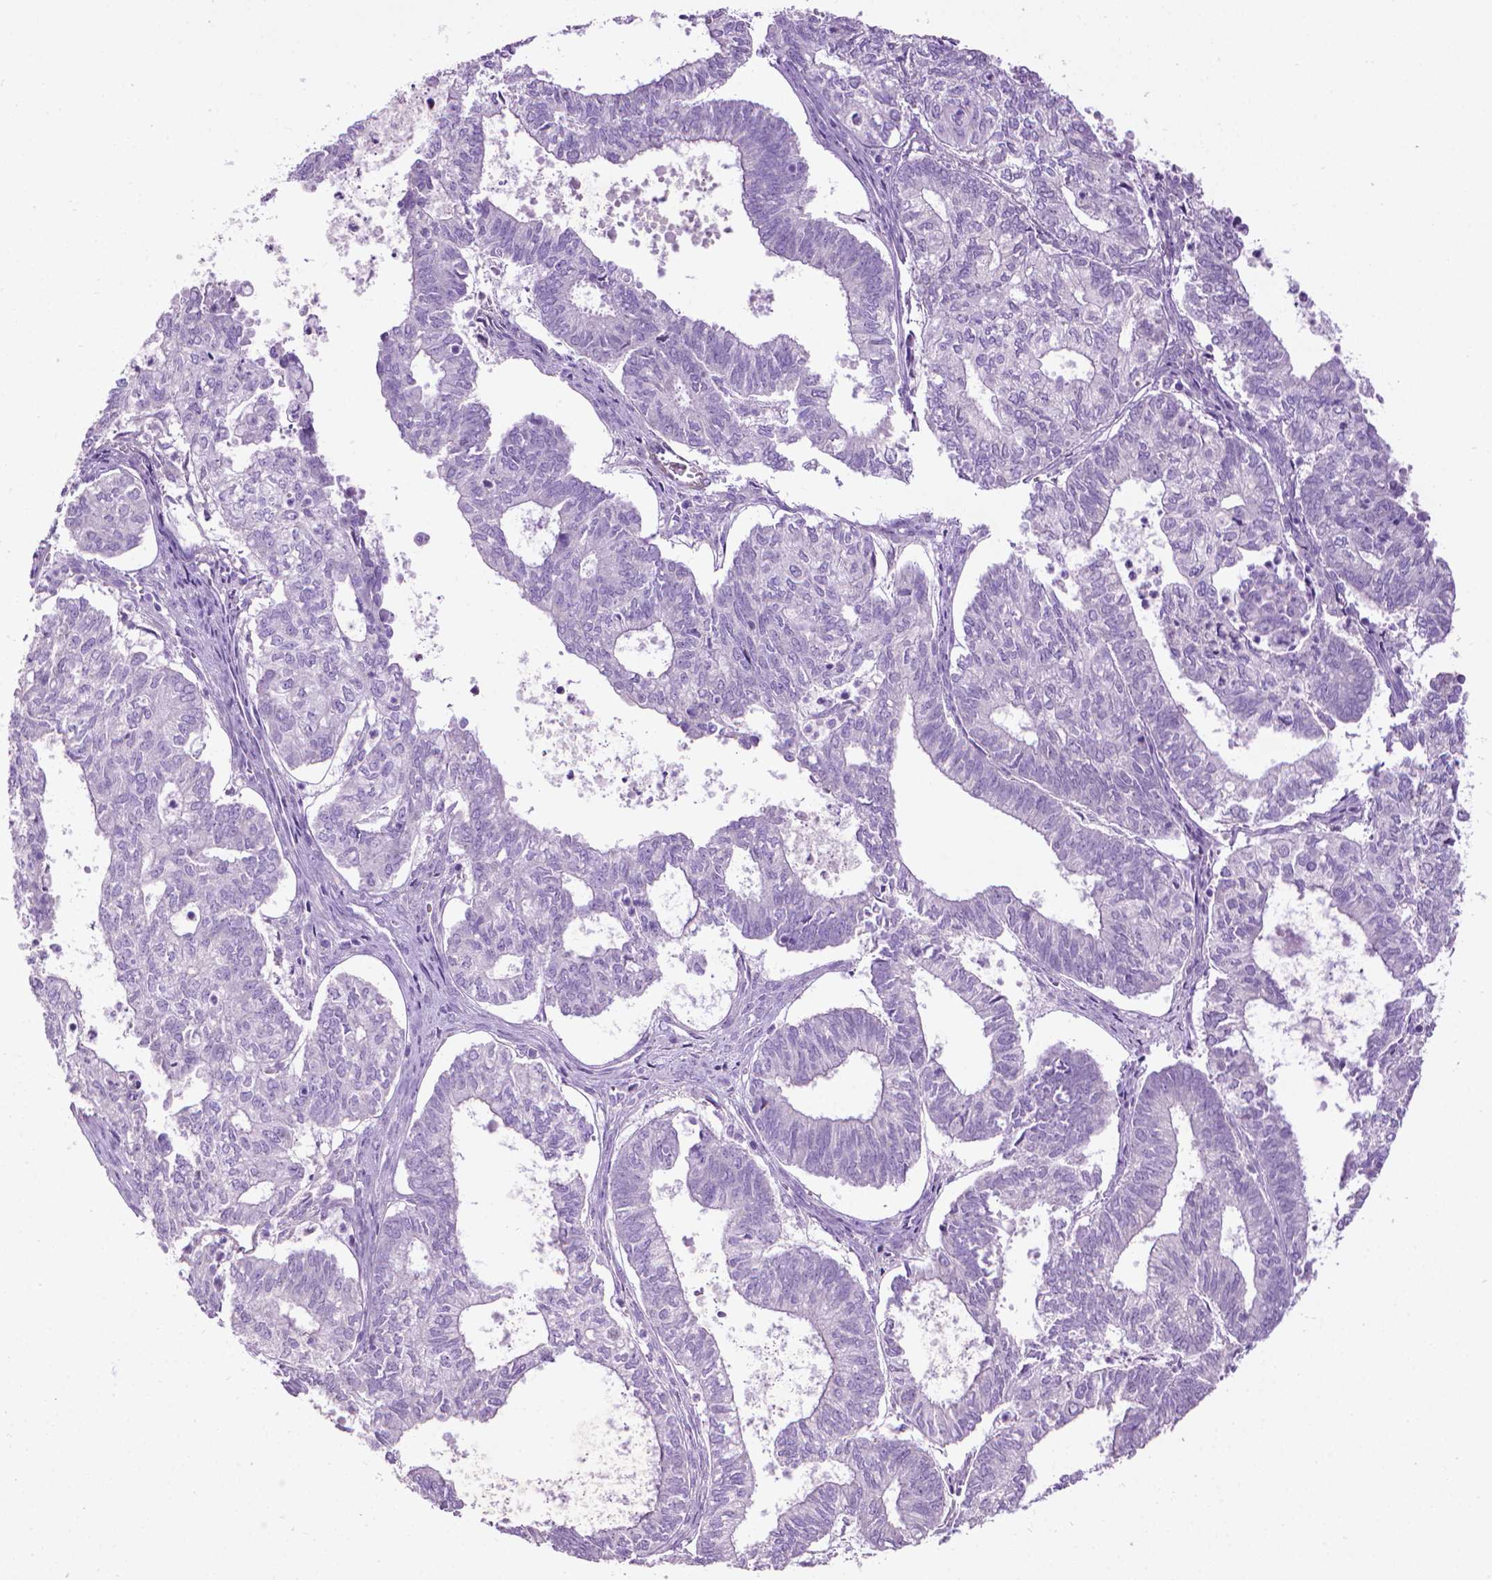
{"staining": {"intensity": "negative", "quantity": "none", "location": "none"}, "tissue": "ovarian cancer", "cell_type": "Tumor cells", "image_type": "cancer", "snomed": [{"axis": "morphology", "description": "Carcinoma, endometroid"}, {"axis": "topography", "description": "Ovary"}], "caption": "This is an immunohistochemistry image of ovarian cancer. There is no expression in tumor cells.", "gene": "AQP10", "patient": {"sex": "female", "age": 64}}